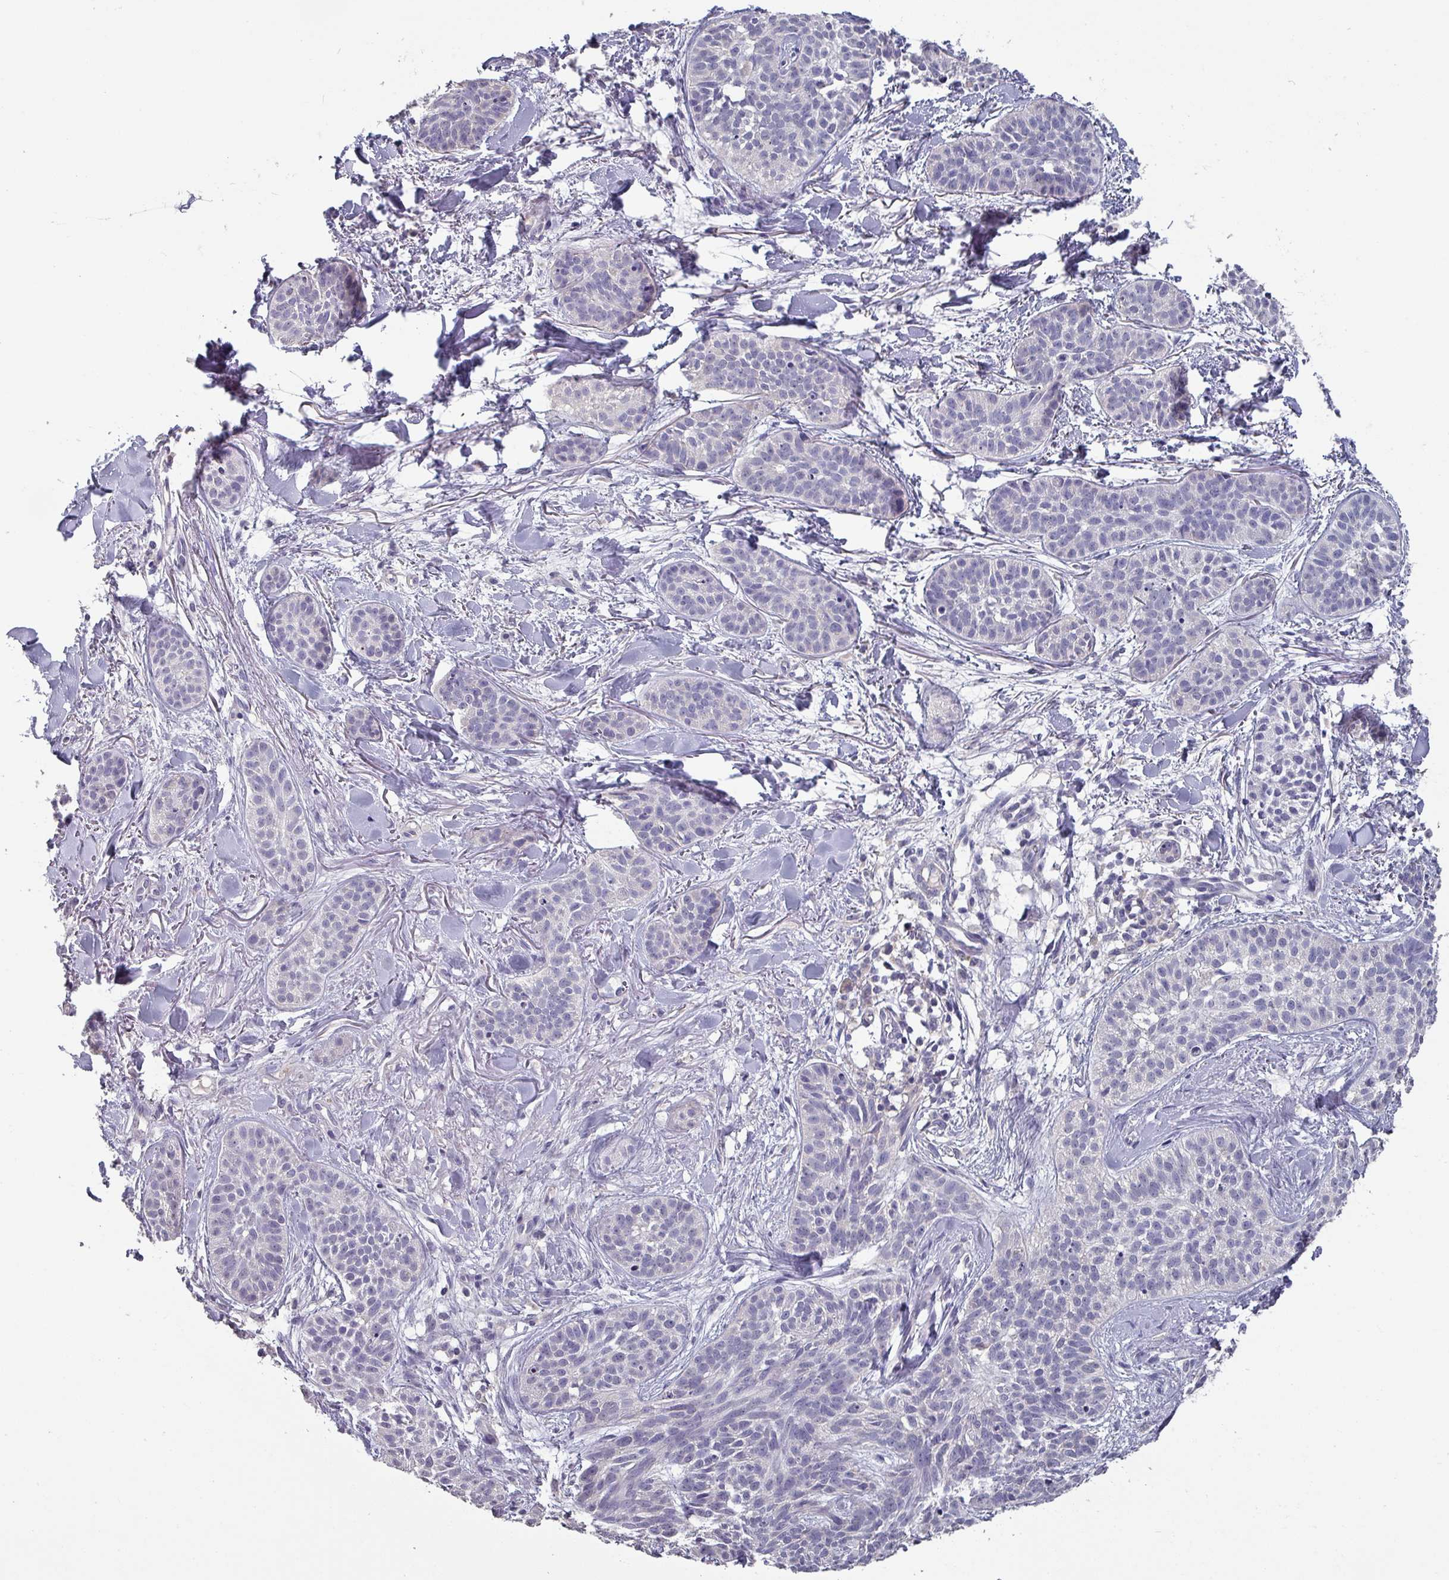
{"staining": {"intensity": "negative", "quantity": "none", "location": "none"}, "tissue": "skin cancer", "cell_type": "Tumor cells", "image_type": "cancer", "snomed": [{"axis": "morphology", "description": "Basal cell carcinoma"}, {"axis": "topography", "description": "Skin"}], "caption": "The image reveals no staining of tumor cells in skin basal cell carcinoma.", "gene": "PRAMEF8", "patient": {"sex": "male", "age": 52}}